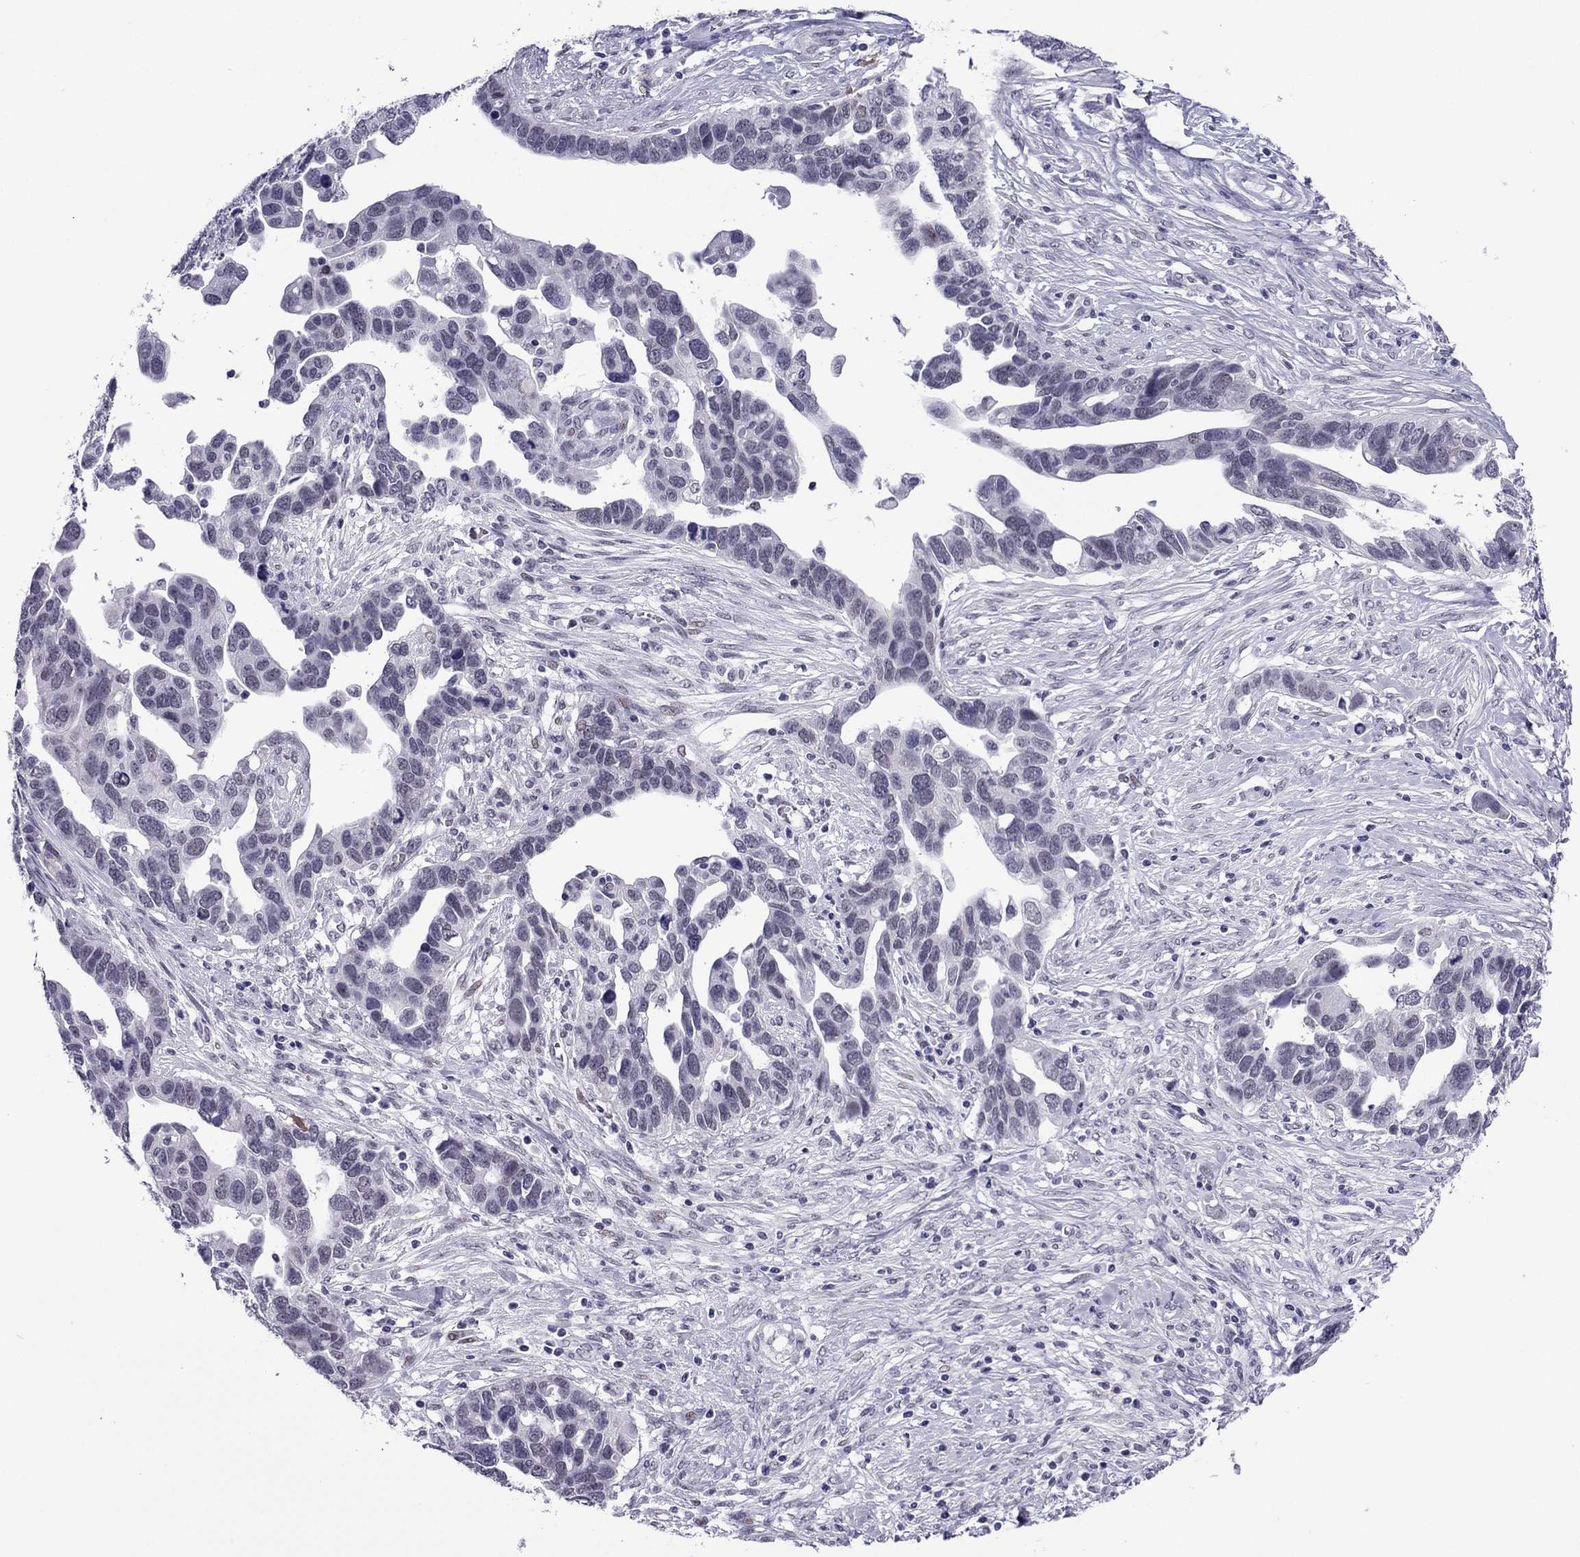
{"staining": {"intensity": "negative", "quantity": "none", "location": "none"}, "tissue": "ovarian cancer", "cell_type": "Tumor cells", "image_type": "cancer", "snomed": [{"axis": "morphology", "description": "Cystadenocarcinoma, serous, NOS"}, {"axis": "topography", "description": "Ovary"}], "caption": "Photomicrograph shows no protein expression in tumor cells of ovarian serous cystadenocarcinoma tissue. (Immunohistochemistry (ihc), brightfield microscopy, high magnification).", "gene": "MYLK3", "patient": {"sex": "female", "age": 54}}